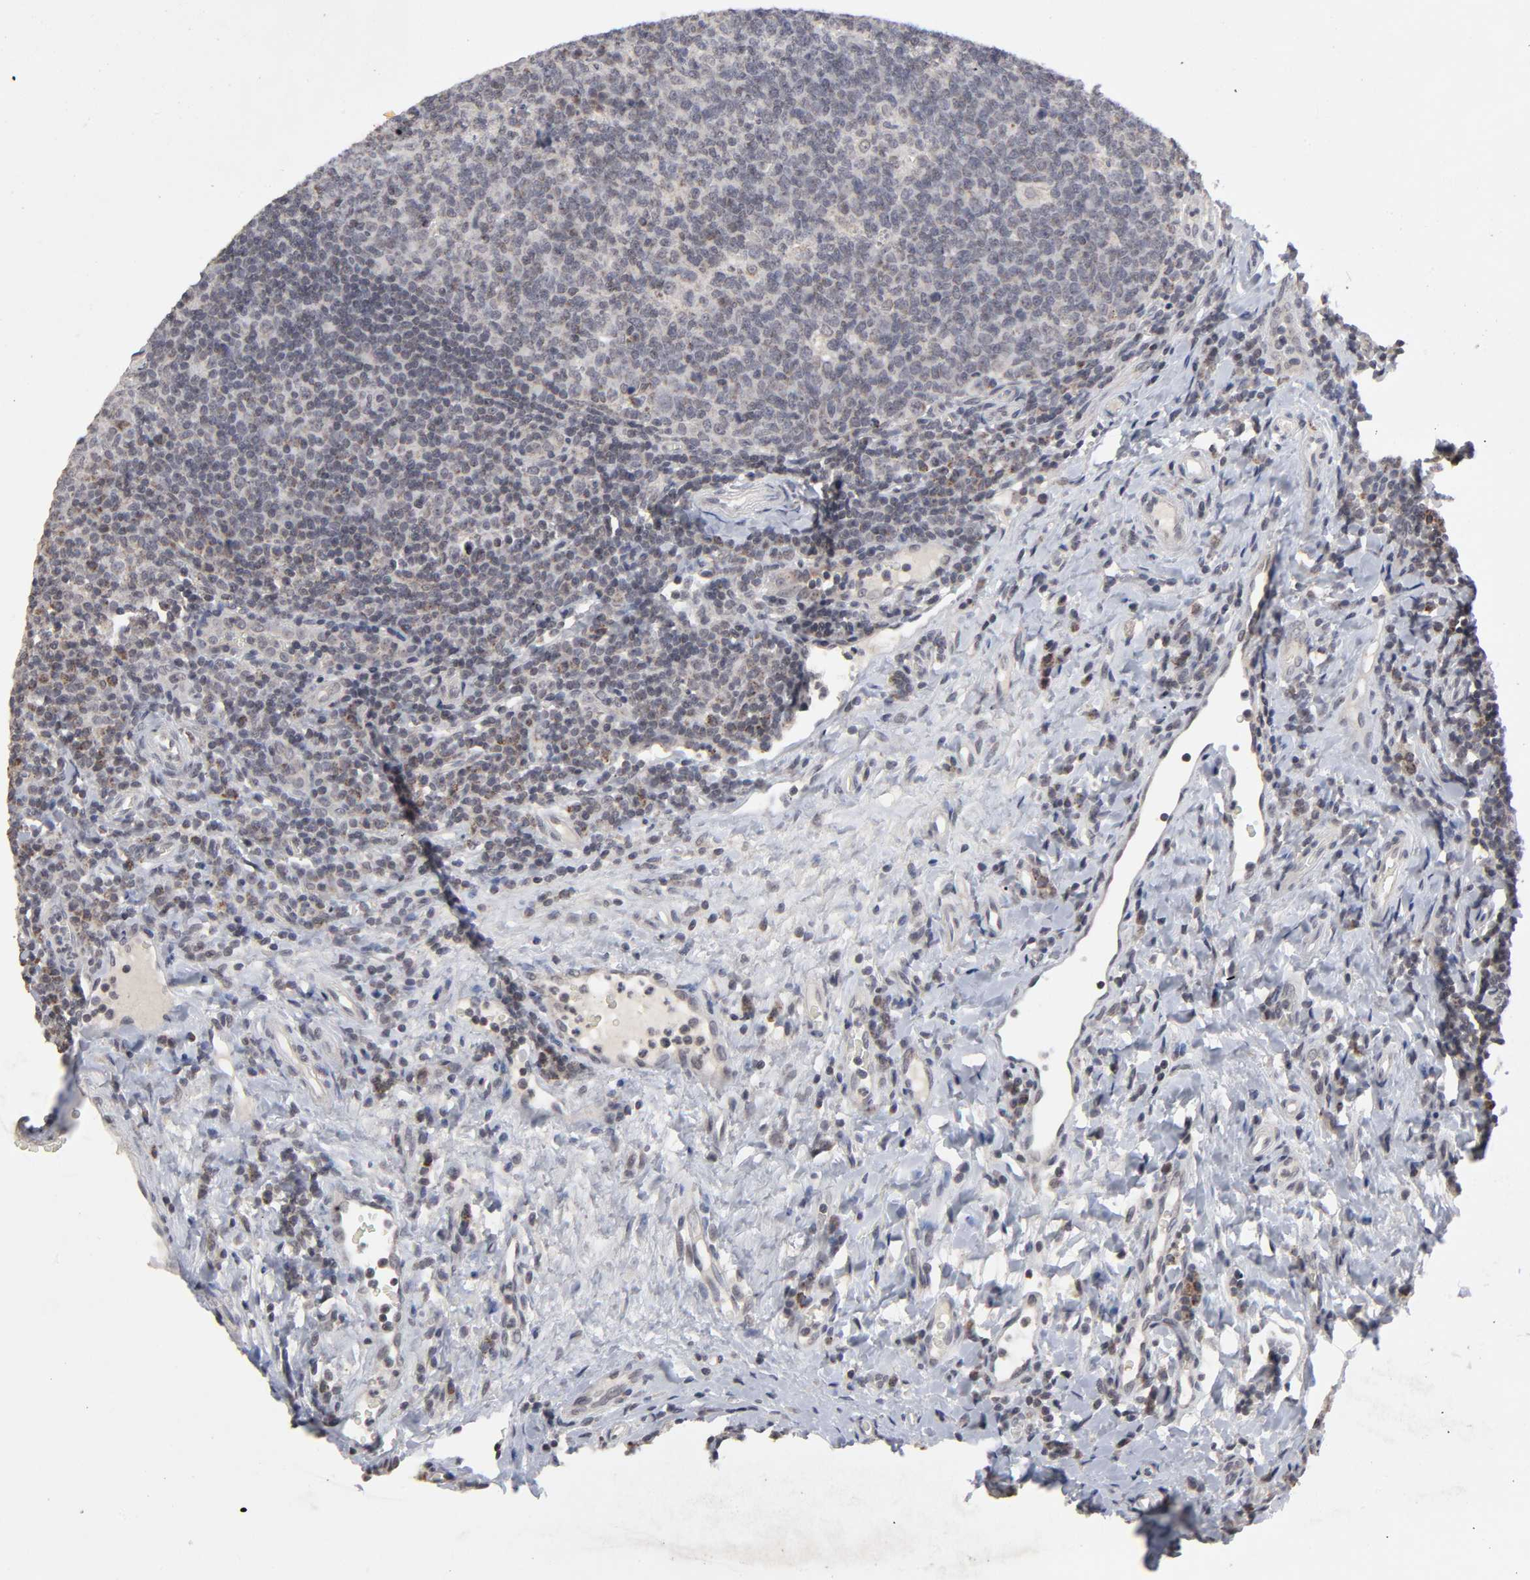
{"staining": {"intensity": "moderate", "quantity": "<25%", "location": "cytoplasmic/membranous"}, "tissue": "tonsil", "cell_type": "Germinal center cells", "image_type": "normal", "snomed": [{"axis": "morphology", "description": "Normal tissue, NOS"}, {"axis": "topography", "description": "Tonsil"}], "caption": "Immunohistochemistry (IHC) of benign tonsil reveals low levels of moderate cytoplasmic/membranous positivity in approximately <25% of germinal center cells.", "gene": "AUH", "patient": {"sex": "male", "age": 17}}